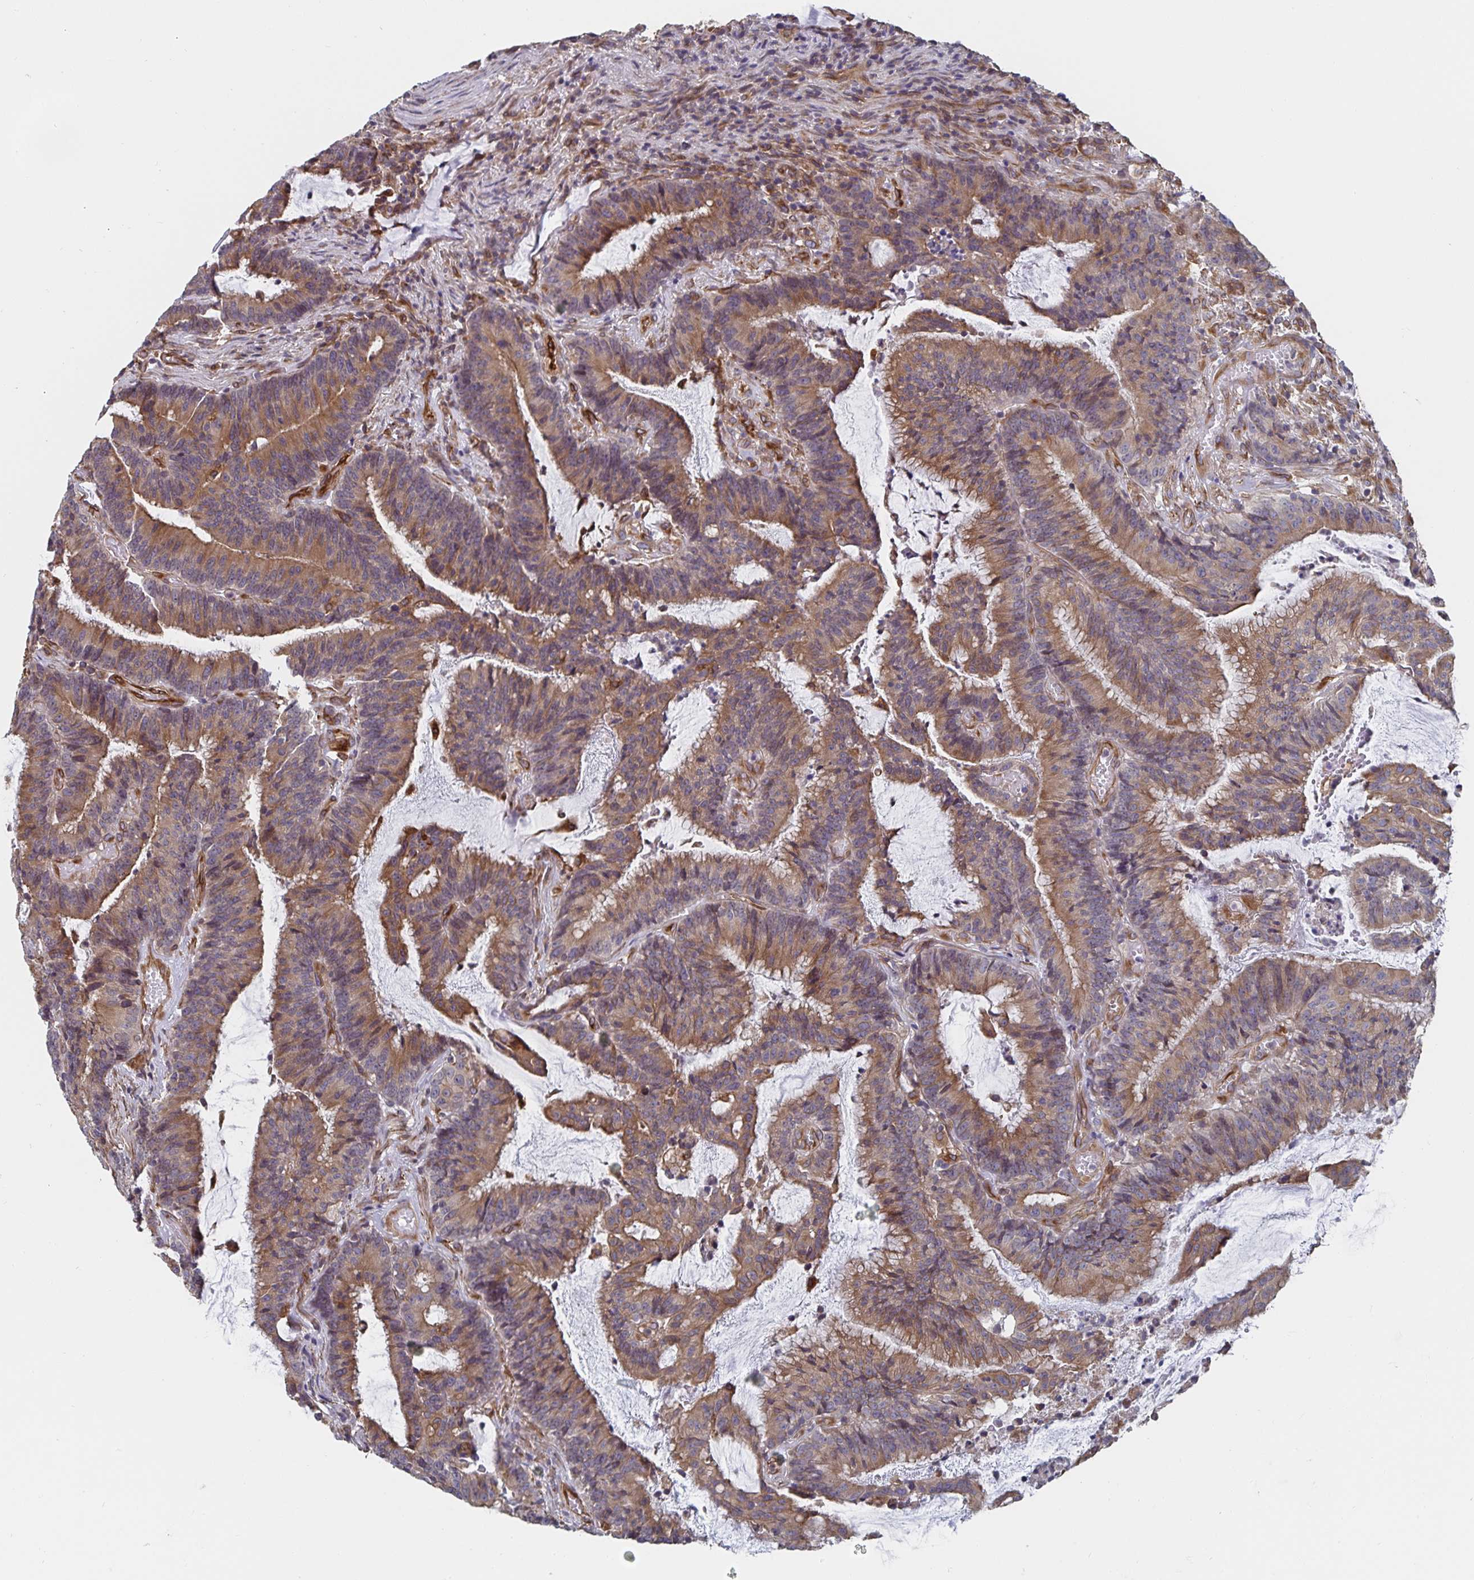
{"staining": {"intensity": "weak", "quantity": ">75%", "location": "cytoplasmic/membranous"}, "tissue": "colorectal cancer", "cell_type": "Tumor cells", "image_type": "cancer", "snomed": [{"axis": "morphology", "description": "Adenocarcinoma, NOS"}, {"axis": "topography", "description": "Colon"}], "caption": "Immunohistochemical staining of human colorectal adenocarcinoma exhibits weak cytoplasmic/membranous protein positivity in approximately >75% of tumor cells. Nuclei are stained in blue.", "gene": "BCAP29", "patient": {"sex": "female", "age": 78}}